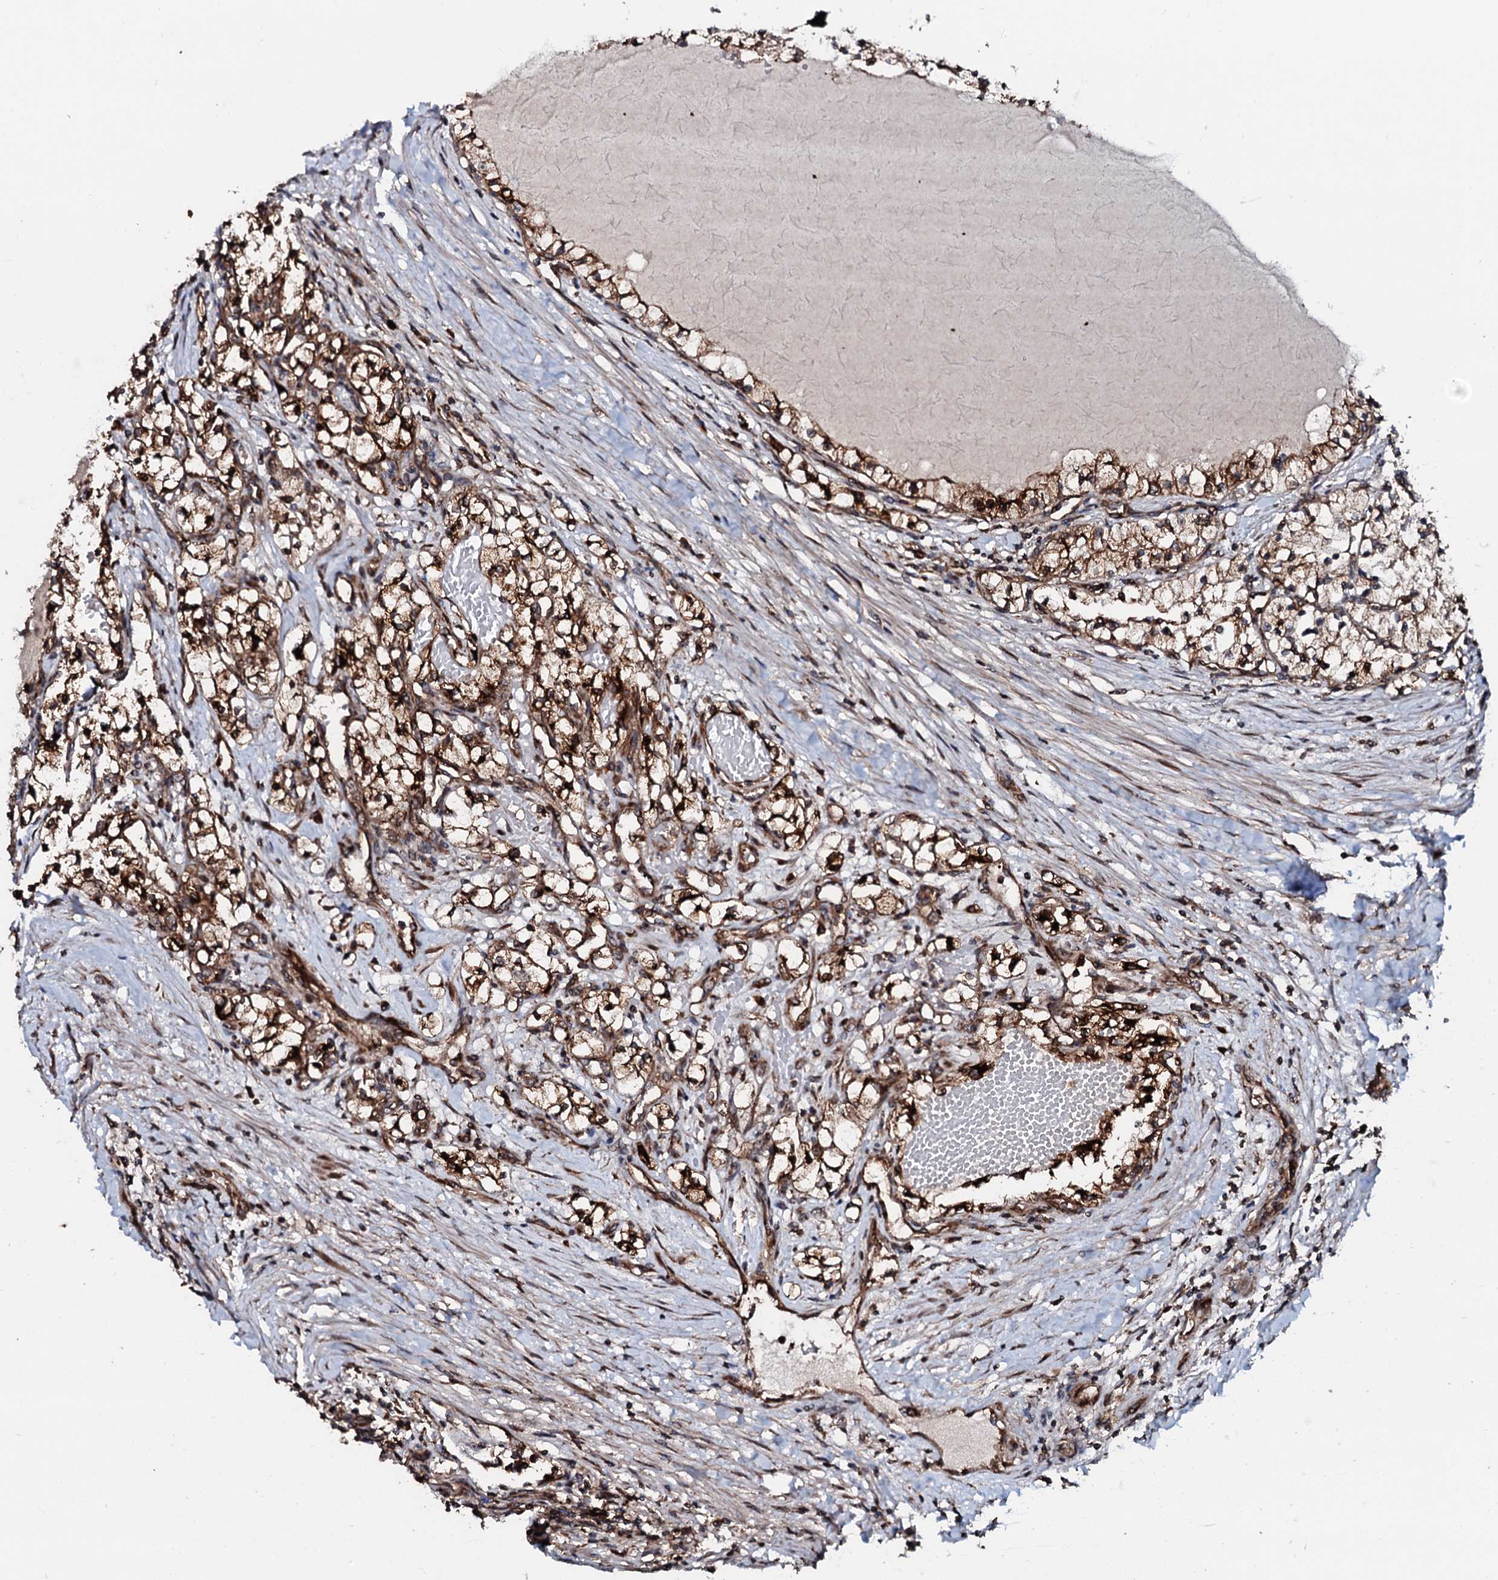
{"staining": {"intensity": "strong", "quantity": ">75%", "location": "cytoplasmic/membranous"}, "tissue": "renal cancer", "cell_type": "Tumor cells", "image_type": "cancer", "snomed": [{"axis": "morphology", "description": "Normal tissue, NOS"}, {"axis": "morphology", "description": "Adenocarcinoma, NOS"}, {"axis": "topography", "description": "Kidney"}], "caption": "Protein expression analysis of human renal cancer (adenocarcinoma) reveals strong cytoplasmic/membranous expression in about >75% of tumor cells.", "gene": "SDHAF2", "patient": {"sex": "male", "age": 68}}